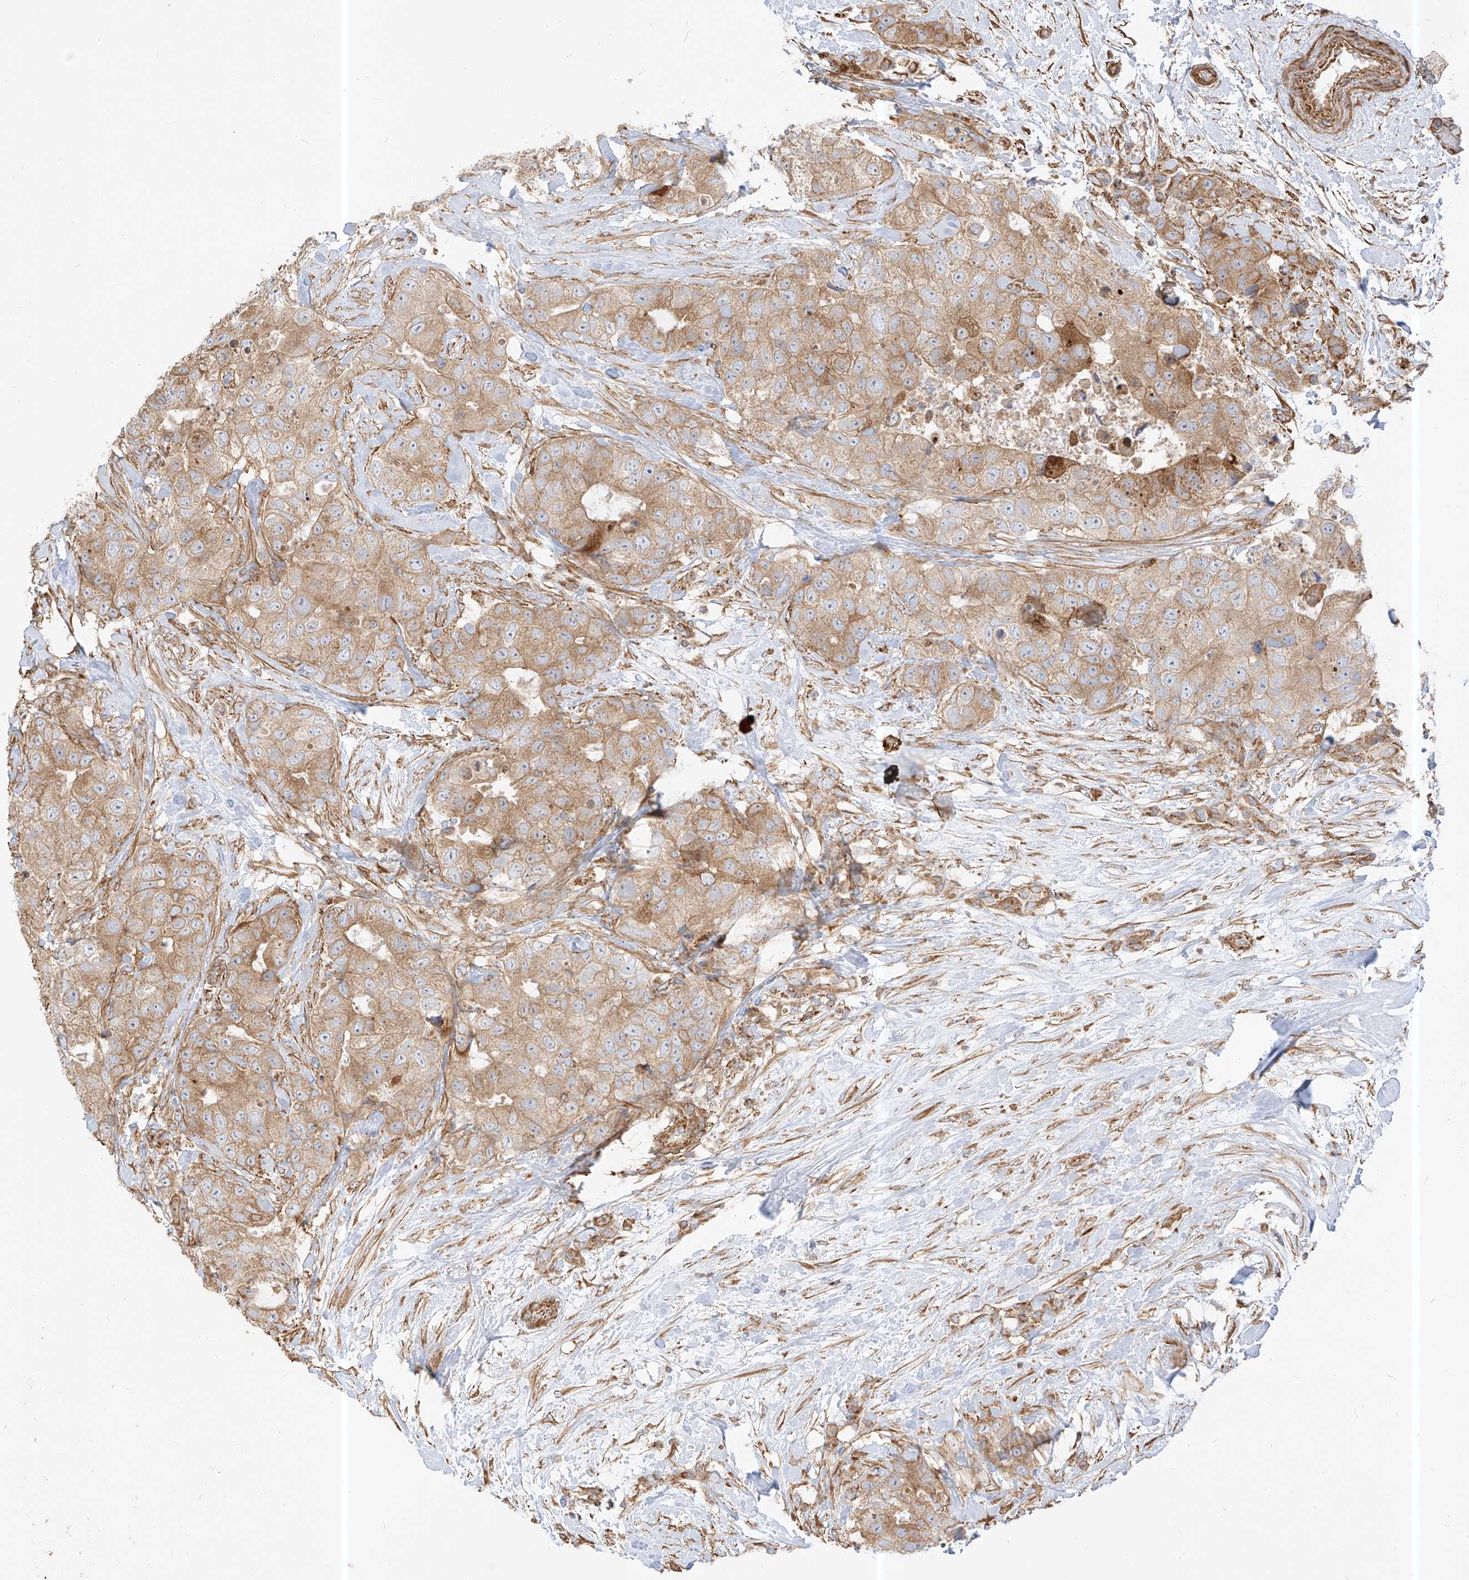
{"staining": {"intensity": "moderate", "quantity": ">75%", "location": "cytoplasmic/membranous"}, "tissue": "breast cancer", "cell_type": "Tumor cells", "image_type": "cancer", "snomed": [{"axis": "morphology", "description": "Duct carcinoma"}, {"axis": "topography", "description": "Breast"}], "caption": "Immunohistochemistry staining of breast cancer (invasive ductal carcinoma), which displays medium levels of moderate cytoplasmic/membranous expression in approximately >75% of tumor cells indicating moderate cytoplasmic/membranous protein expression. The staining was performed using DAB (3,3'-diaminobenzidine) (brown) for protein detection and nuclei were counterstained in hematoxylin (blue).", "gene": "PLCL1", "patient": {"sex": "female", "age": 62}}